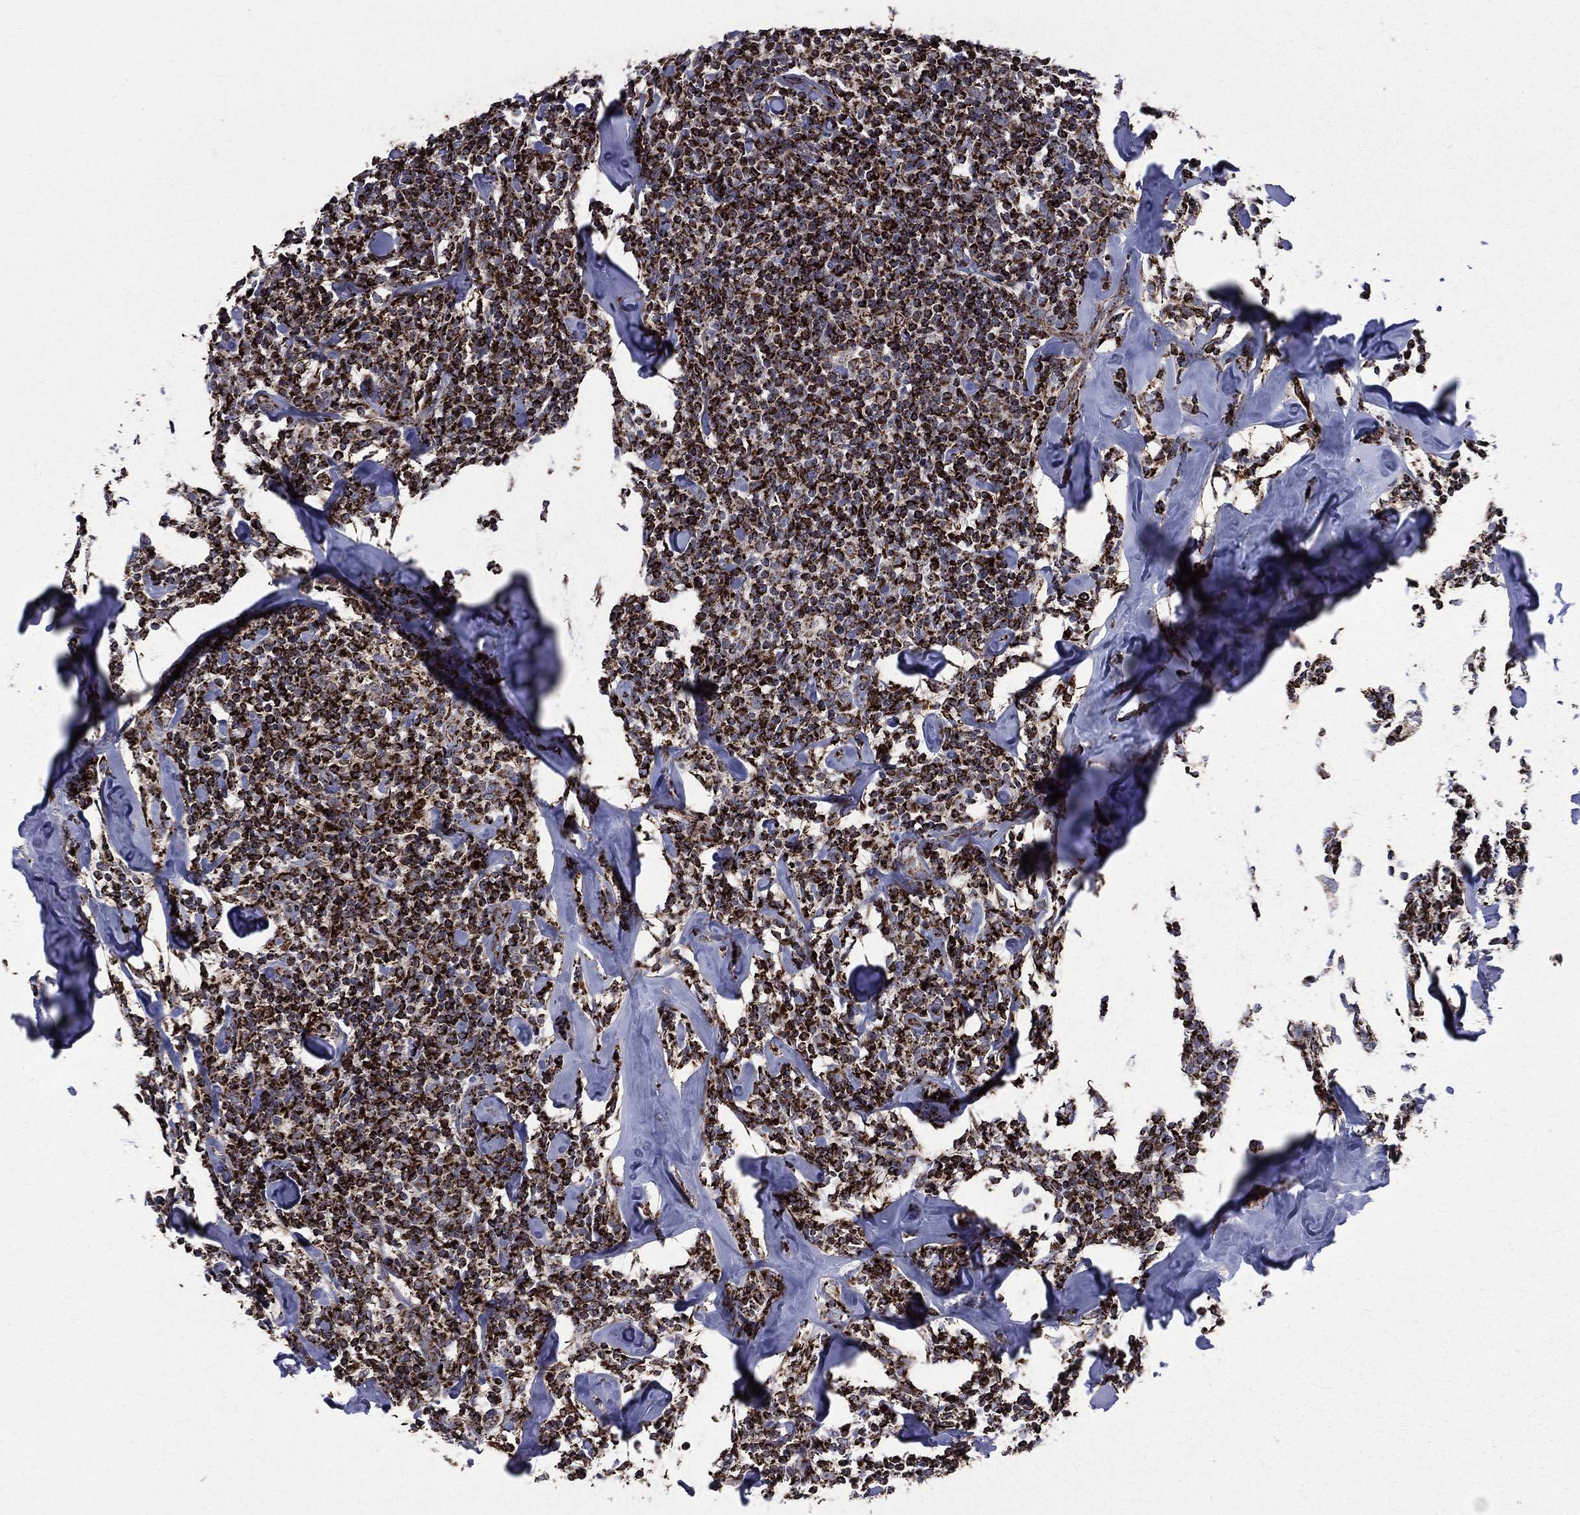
{"staining": {"intensity": "strong", "quantity": ">75%", "location": "cytoplasmic/membranous"}, "tissue": "lymphoma", "cell_type": "Tumor cells", "image_type": "cancer", "snomed": [{"axis": "morphology", "description": "Malignant lymphoma, non-Hodgkin's type, Low grade"}, {"axis": "topography", "description": "Lymph node"}], "caption": "Immunohistochemistry image of malignant lymphoma, non-Hodgkin's type (low-grade) stained for a protein (brown), which shows high levels of strong cytoplasmic/membranous staining in about >75% of tumor cells.", "gene": "GOT2", "patient": {"sex": "female", "age": 56}}